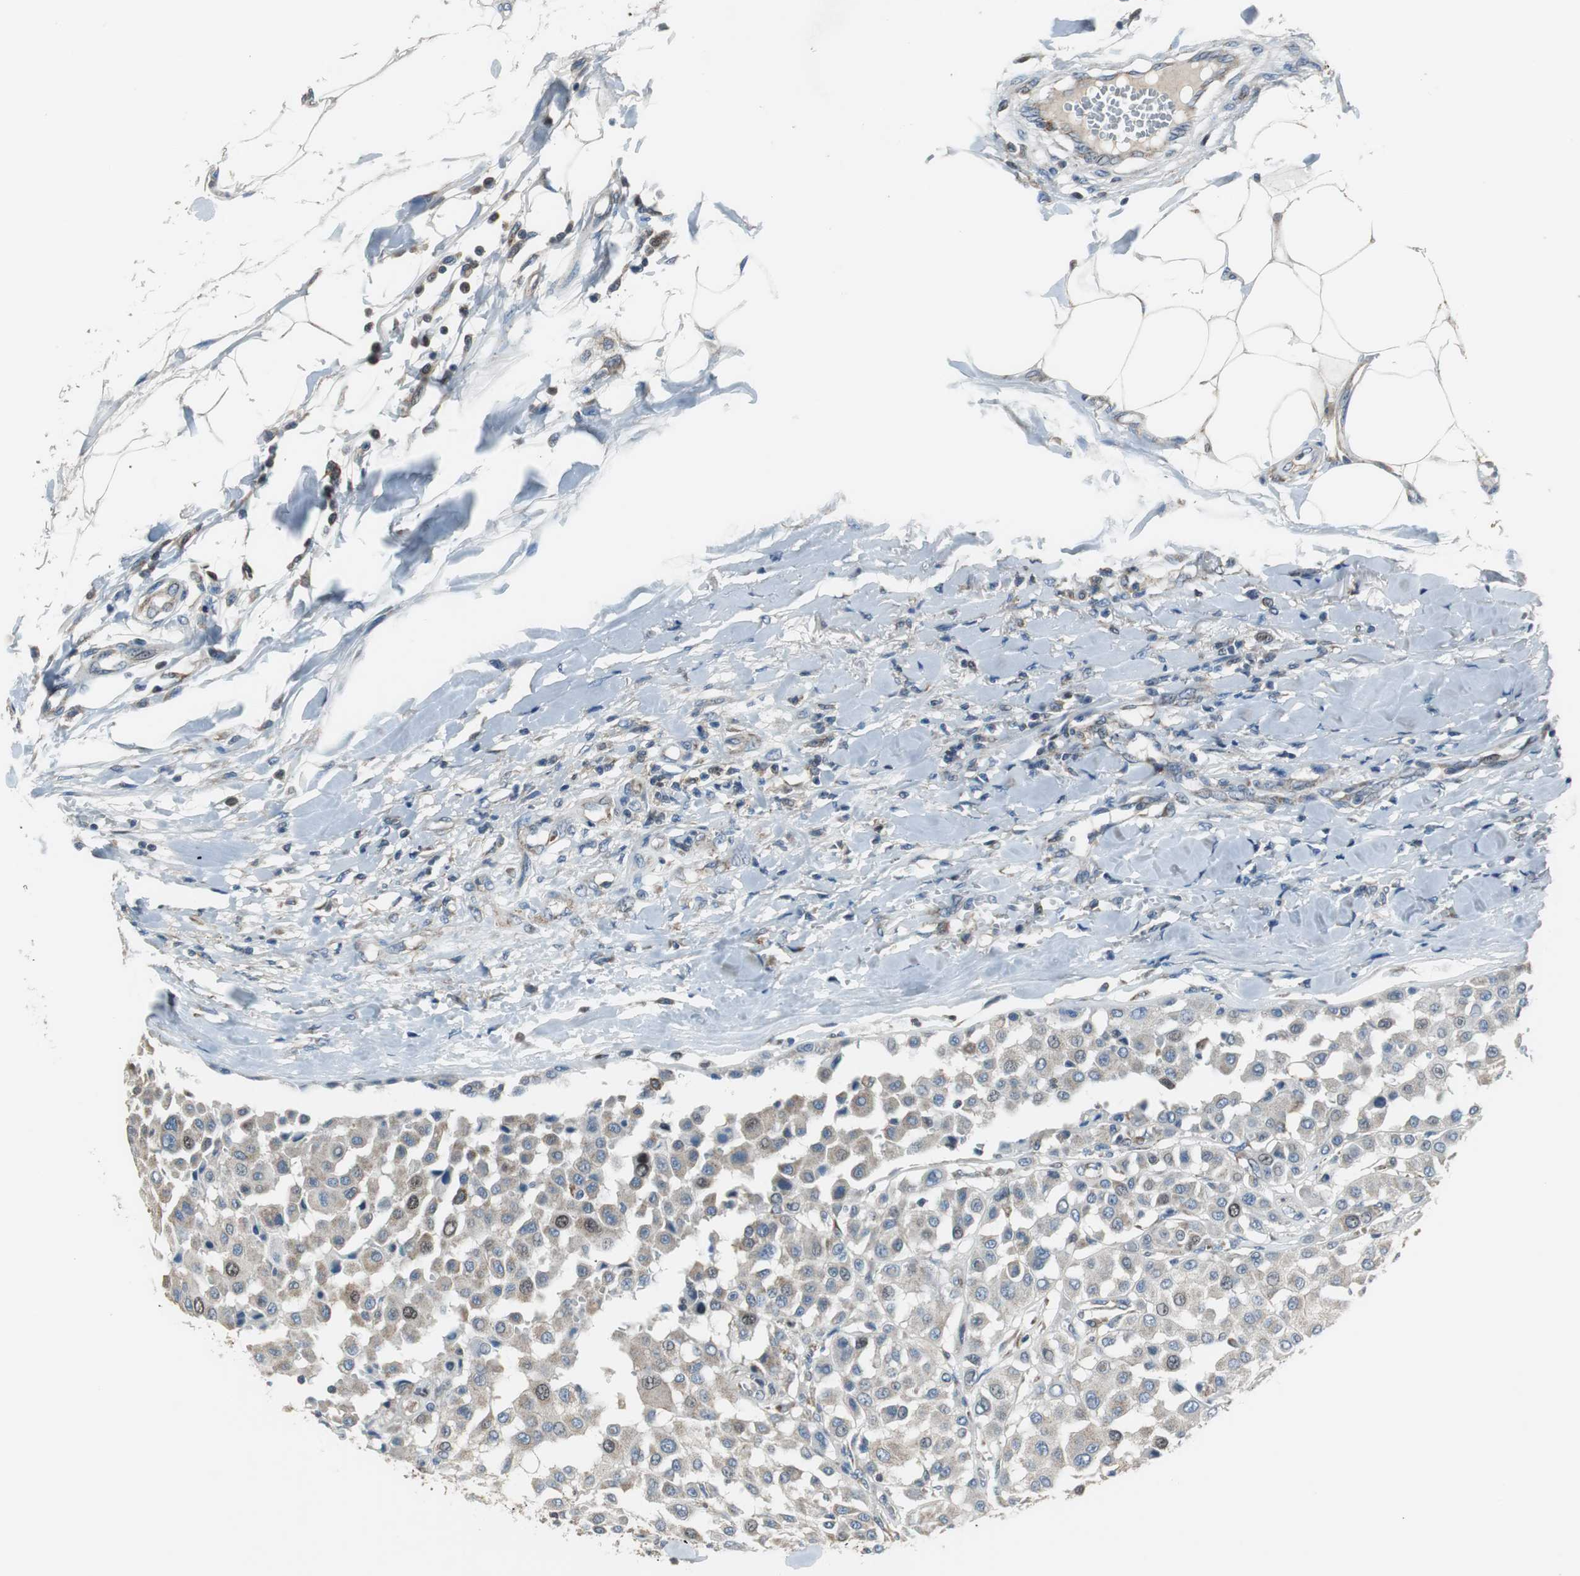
{"staining": {"intensity": "moderate", "quantity": "25%-75%", "location": "cytoplasmic/membranous,nuclear"}, "tissue": "melanoma", "cell_type": "Tumor cells", "image_type": "cancer", "snomed": [{"axis": "morphology", "description": "Malignant melanoma, Metastatic site"}, {"axis": "topography", "description": "Soft tissue"}], "caption": "Immunohistochemistry photomicrograph of melanoma stained for a protein (brown), which exhibits medium levels of moderate cytoplasmic/membranous and nuclear positivity in about 25%-75% of tumor cells.", "gene": "PI4KB", "patient": {"sex": "male", "age": 41}}